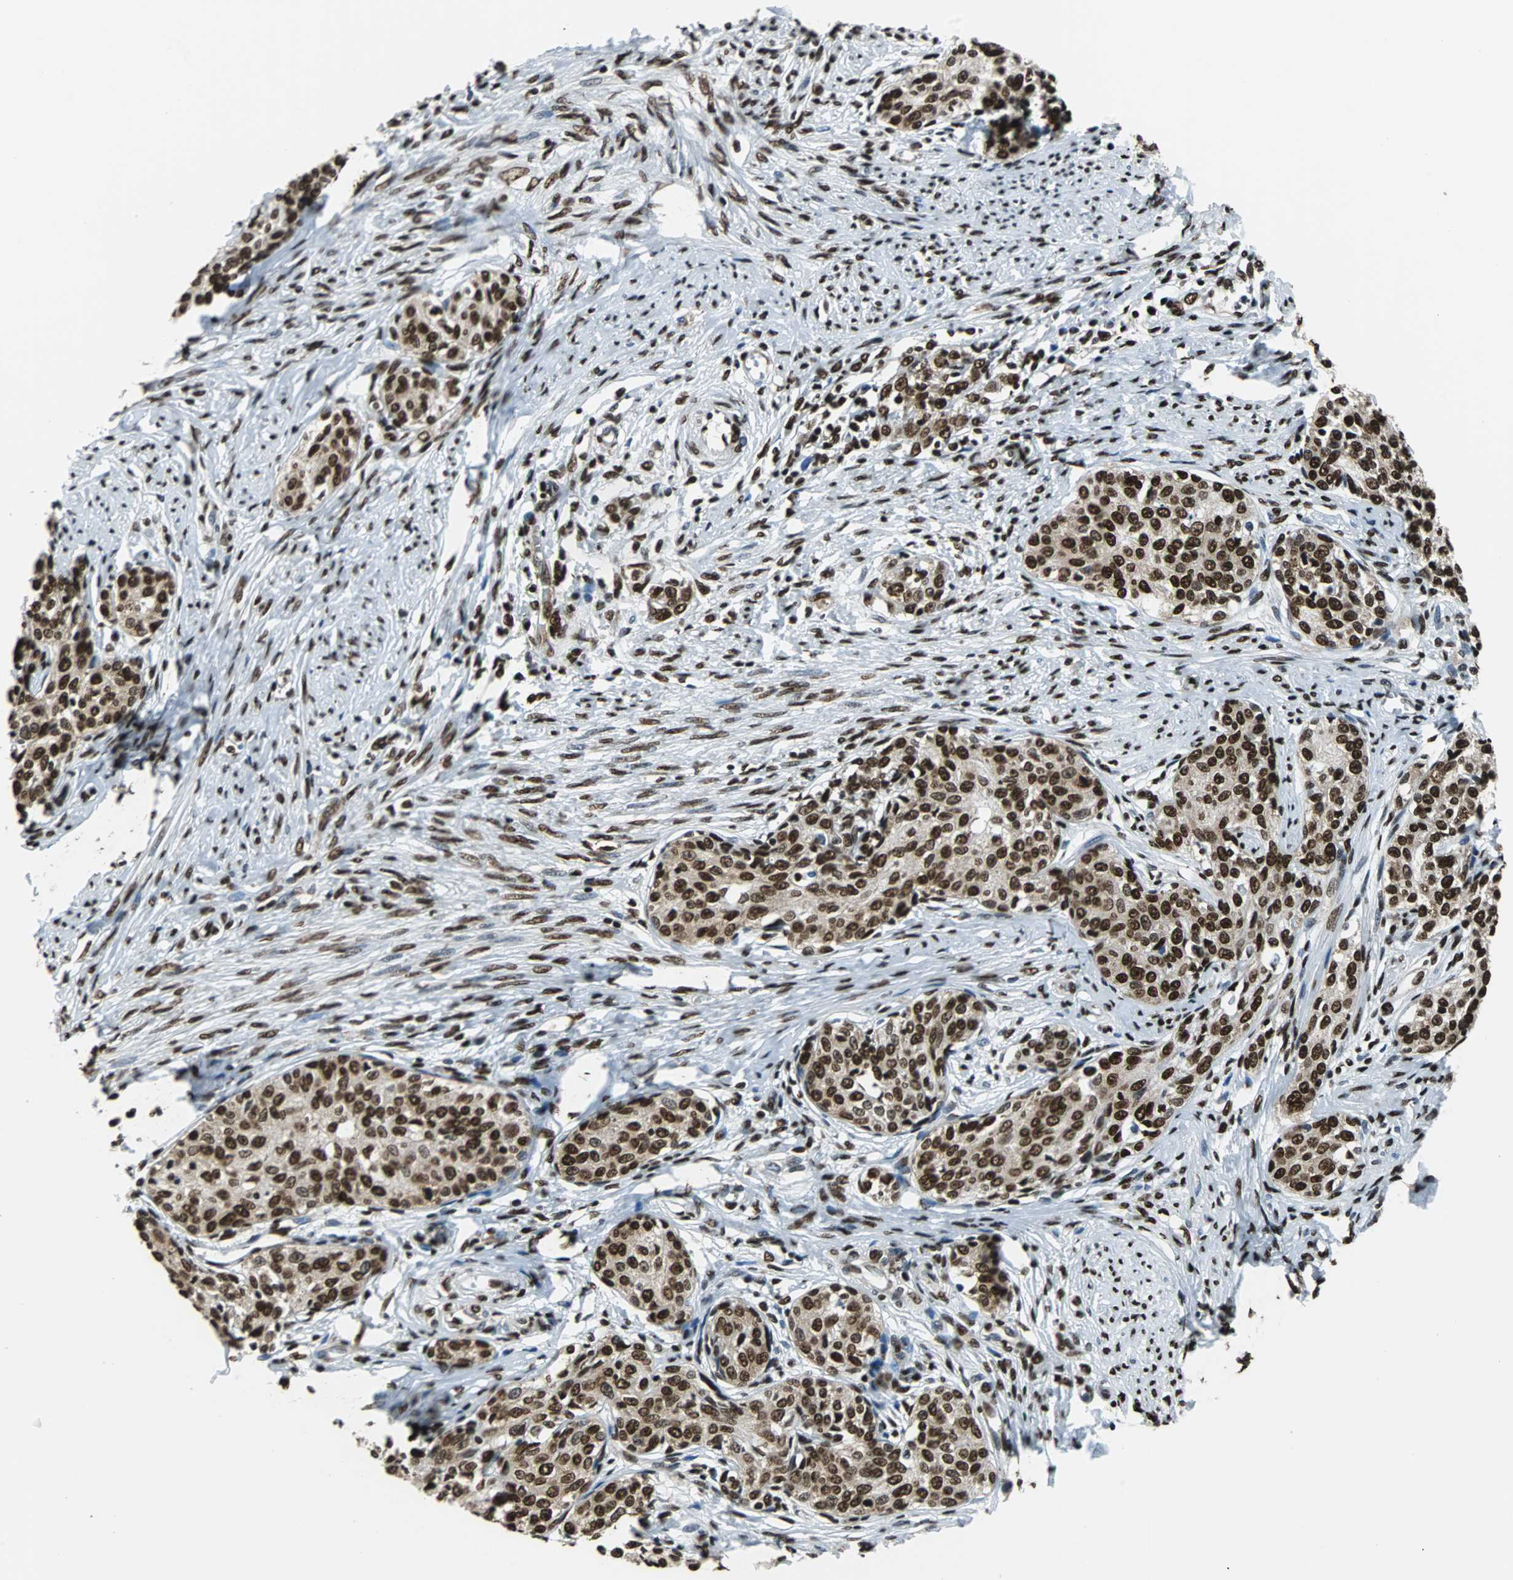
{"staining": {"intensity": "strong", "quantity": ">75%", "location": "nuclear"}, "tissue": "cervical cancer", "cell_type": "Tumor cells", "image_type": "cancer", "snomed": [{"axis": "morphology", "description": "Squamous cell carcinoma, NOS"}, {"axis": "morphology", "description": "Adenocarcinoma, NOS"}, {"axis": "topography", "description": "Cervix"}], "caption": "Cervical squamous cell carcinoma was stained to show a protein in brown. There is high levels of strong nuclear positivity in approximately >75% of tumor cells.", "gene": "FUBP1", "patient": {"sex": "female", "age": 52}}